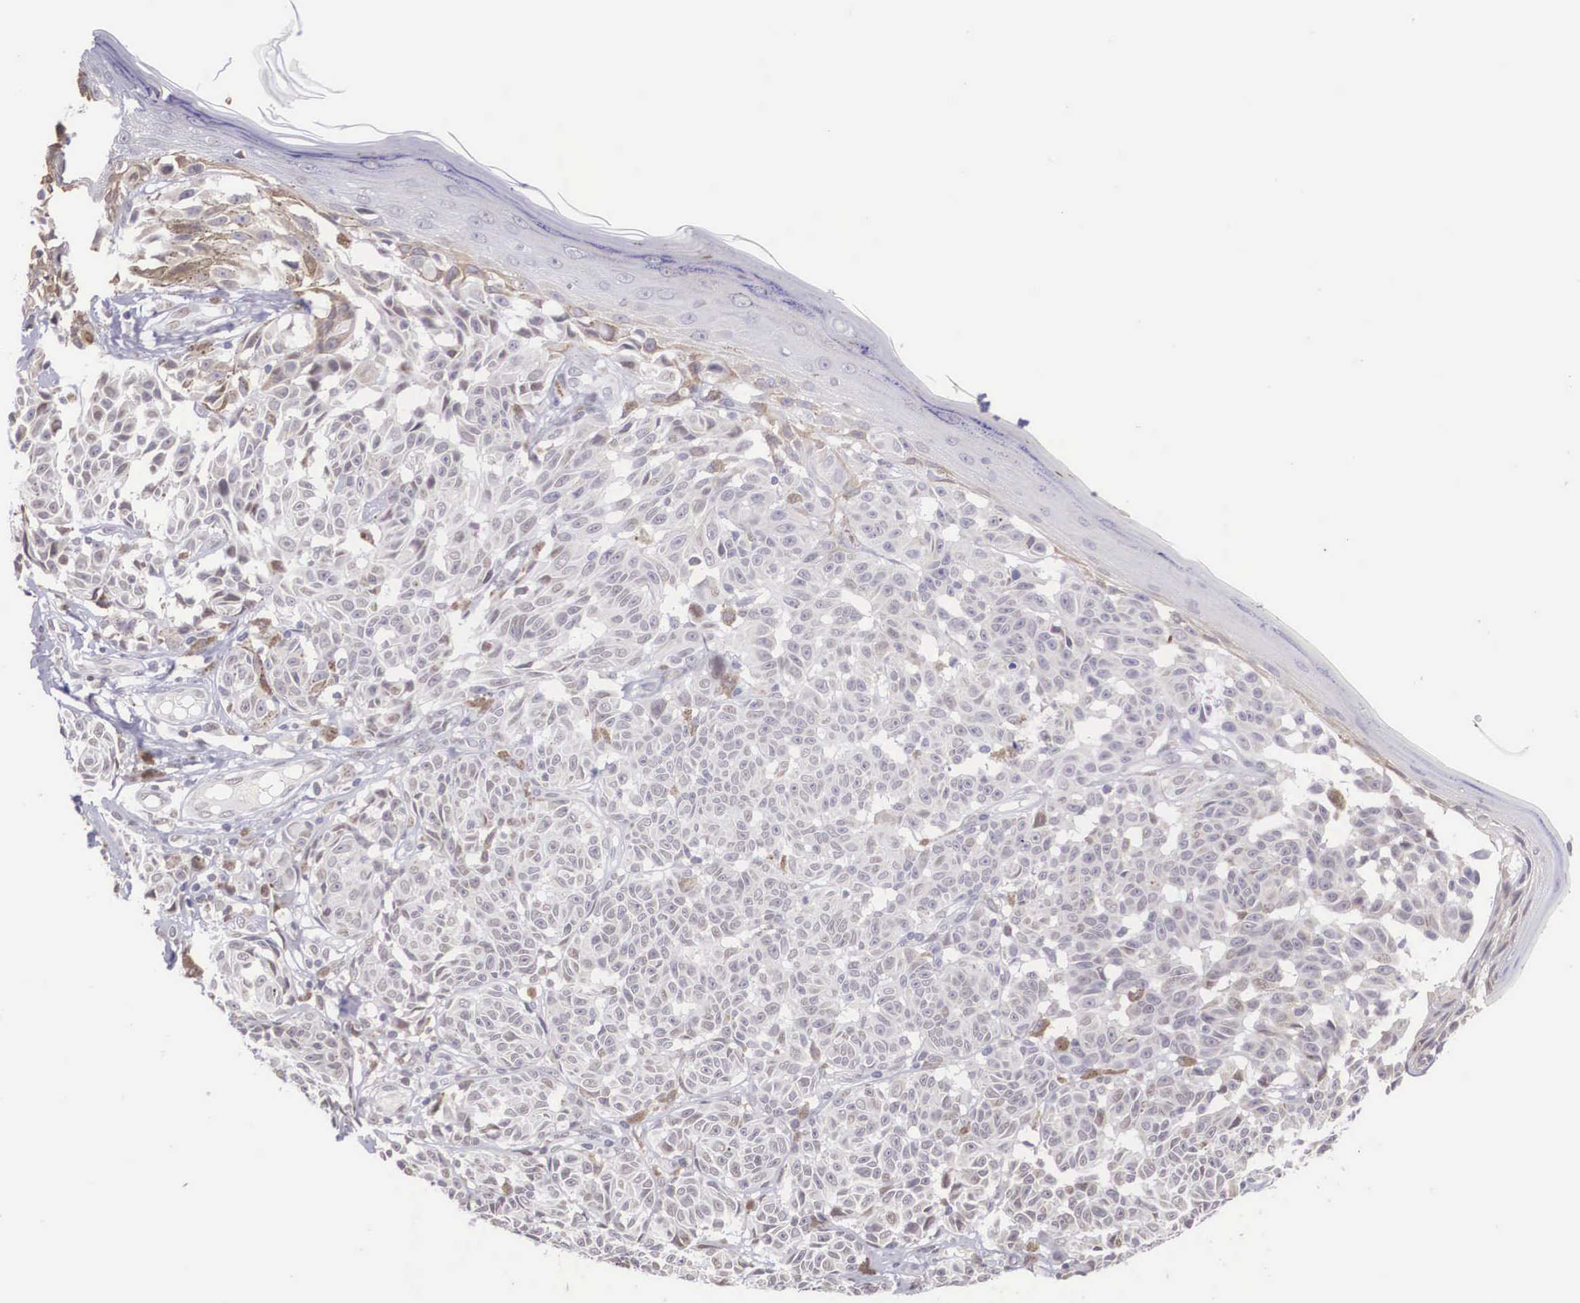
{"staining": {"intensity": "weak", "quantity": "<25%", "location": "cytoplasmic/membranous"}, "tissue": "melanoma", "cell_type": "Tumor cells", "image_type": "cancer", "snomed": [{"axis": "morphology", "description": "Malignant melanoma, NOS"}, {"axis": "topography", "description": "Skin"}], "caption": "DAB (3,3'-diaminobenzidine) immunohistochemical staining of human melanoma exhibits no significant expression in tumor cells.", "gene": "SLC25A21", "patient": {"sex": "male", "age": 49}}